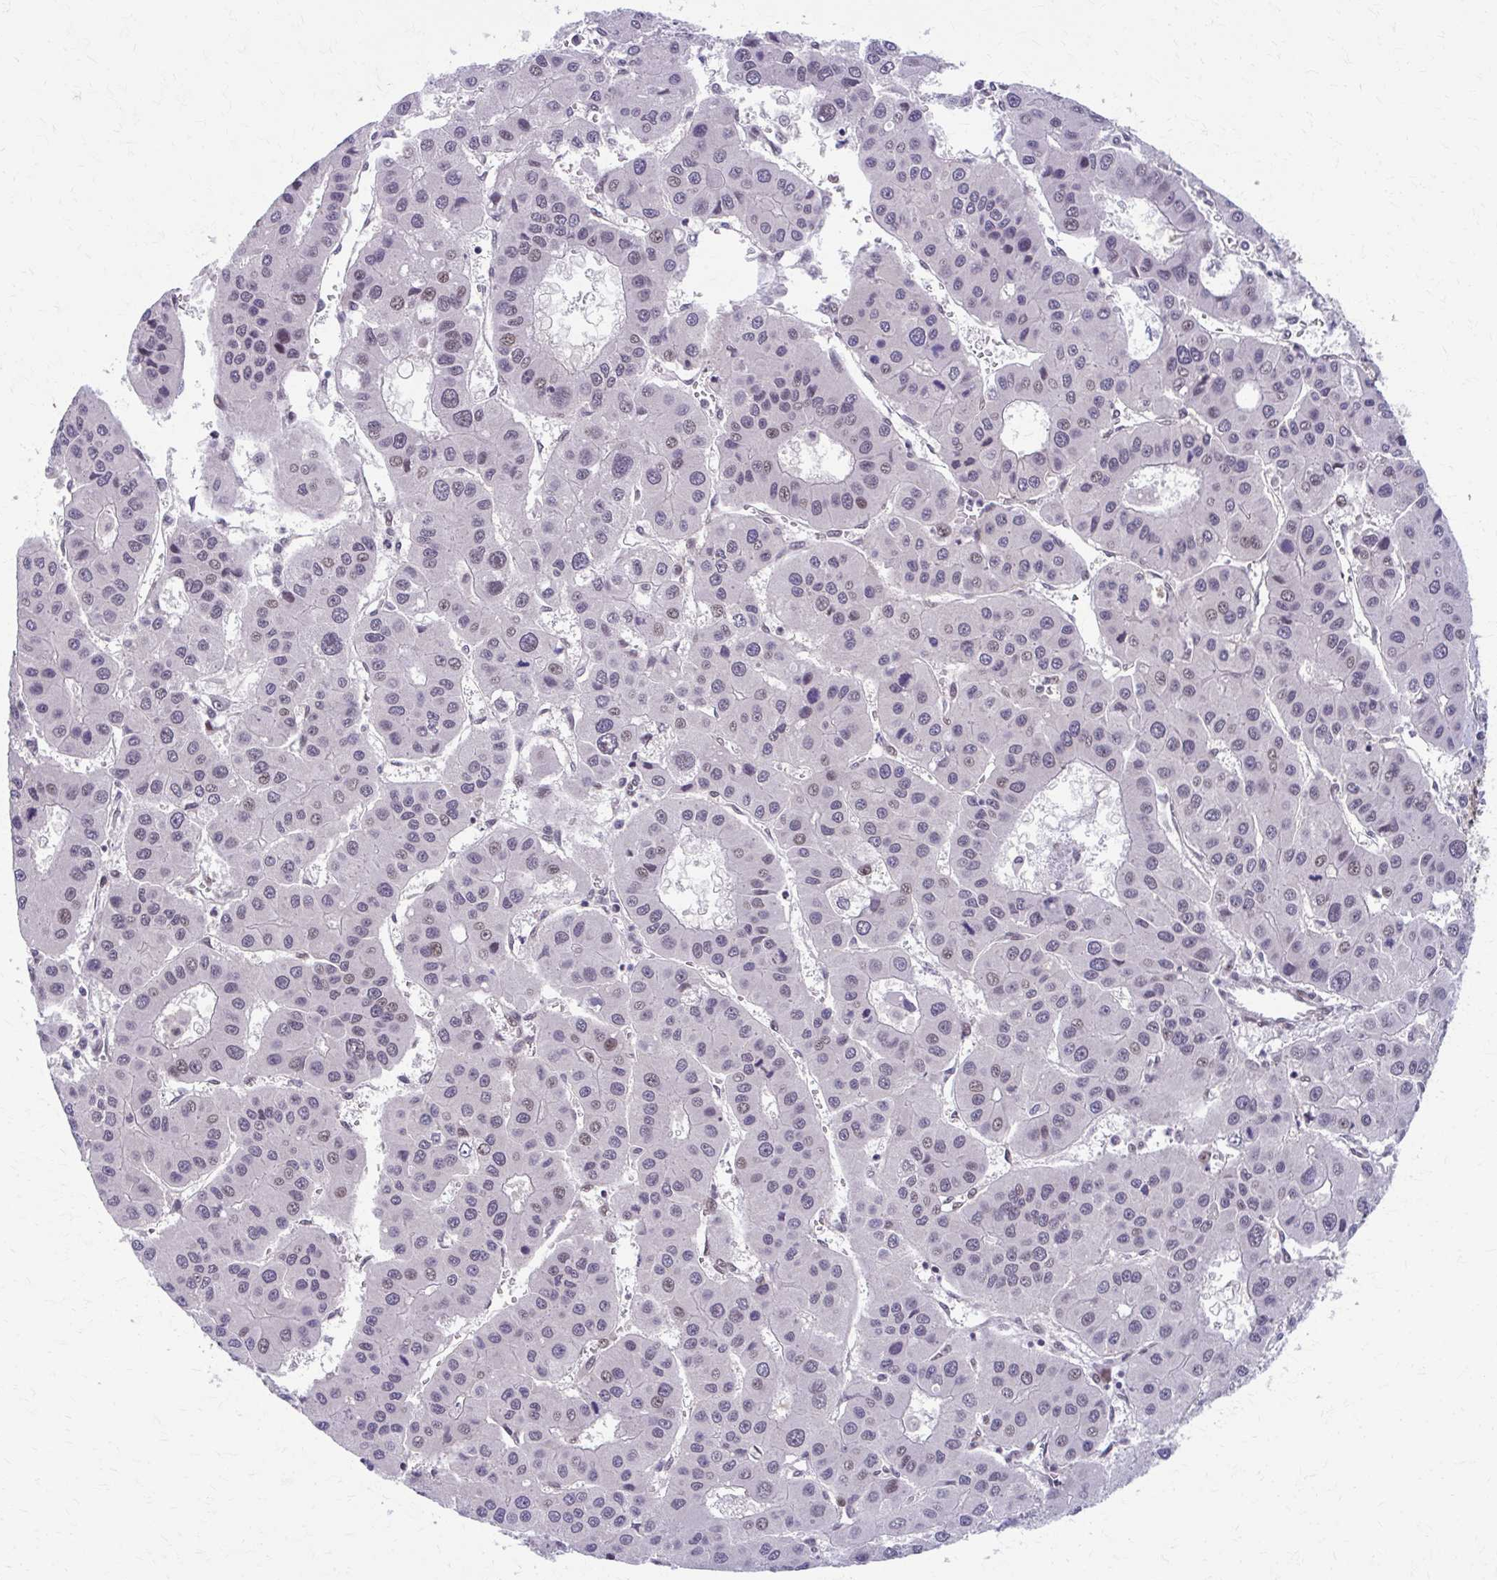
{"staining": {"intensity": "weak", "quantity": "<25%", "location": "nuclear"}, "tissue": "liver cancer", "cell_type": "Tumor cells", "image_type": "cancer", "snomed": [{"axis": "morphology", "description": "Carcinoma, Hepatocellular, NOS"}, {"axis": "topography", "description": "Liver"}], "caption": "An image of liver cancer stained for a protein reveals no brown staining in tumor cells.", "gene": "SETBP1", "patient": {"sex": "male", "age": 73}}